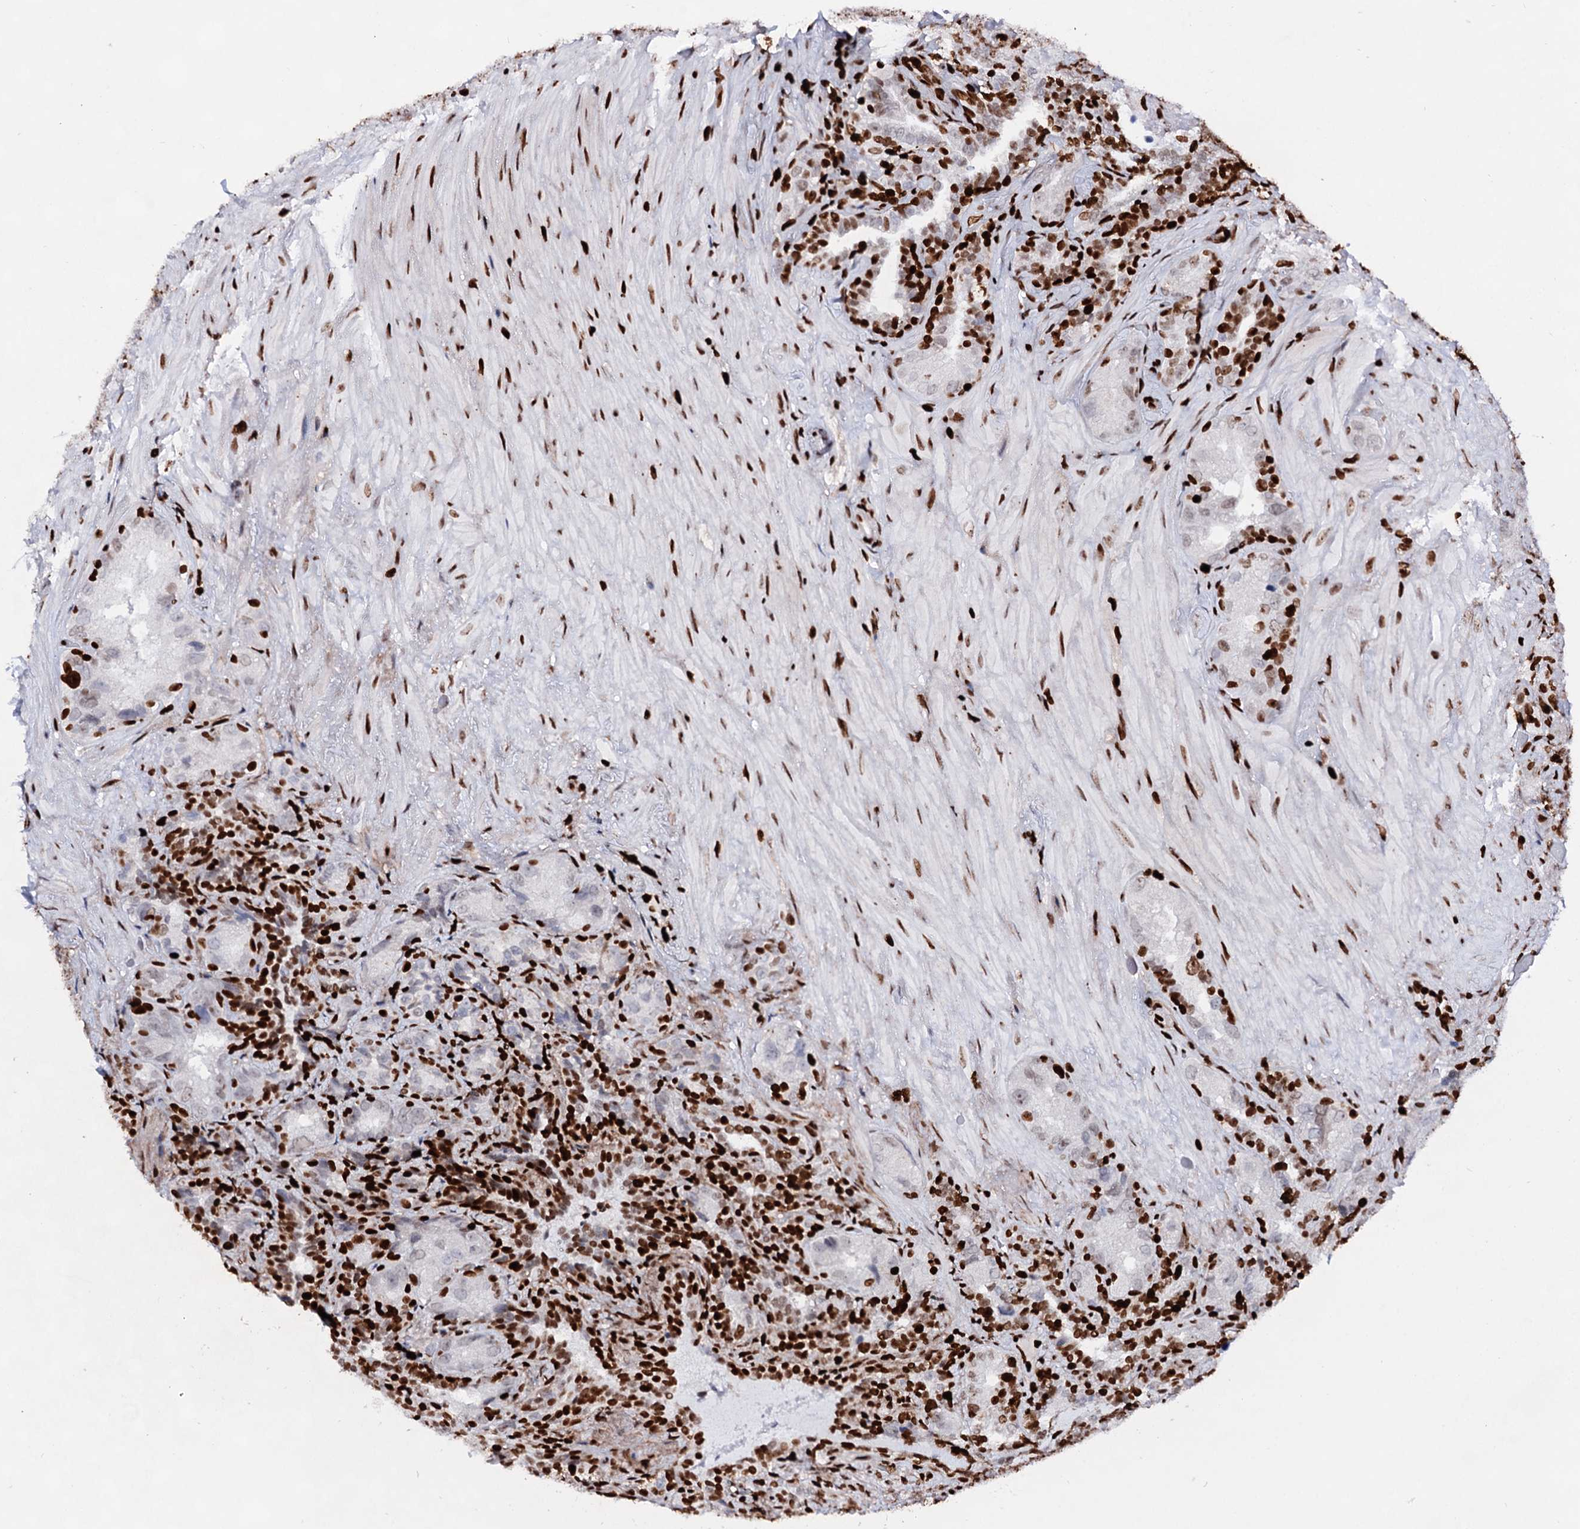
{"staining": {"intensity": "strong", "quantity": "25%-75%", "location": "nuclear"}, "tissue": "seminal vesicle", "cell_type": "Glandular cells", "image_type": "normal", "snomed": [{"axis": "morphology", "description": "Normal tissue, NOS"}, {"axis": "topography", "description": "Seminal veicle"}, {"axis": "topography", "description": "Peripheral nerve tissue"}], "caption": "Human seminal vesicle stained with a brown dye shows strong nuclear positive expression in approximately 25%-75% of glandular cells.", "gene": "HMGB2", "patient": {"sex": "male", "age": 67}}